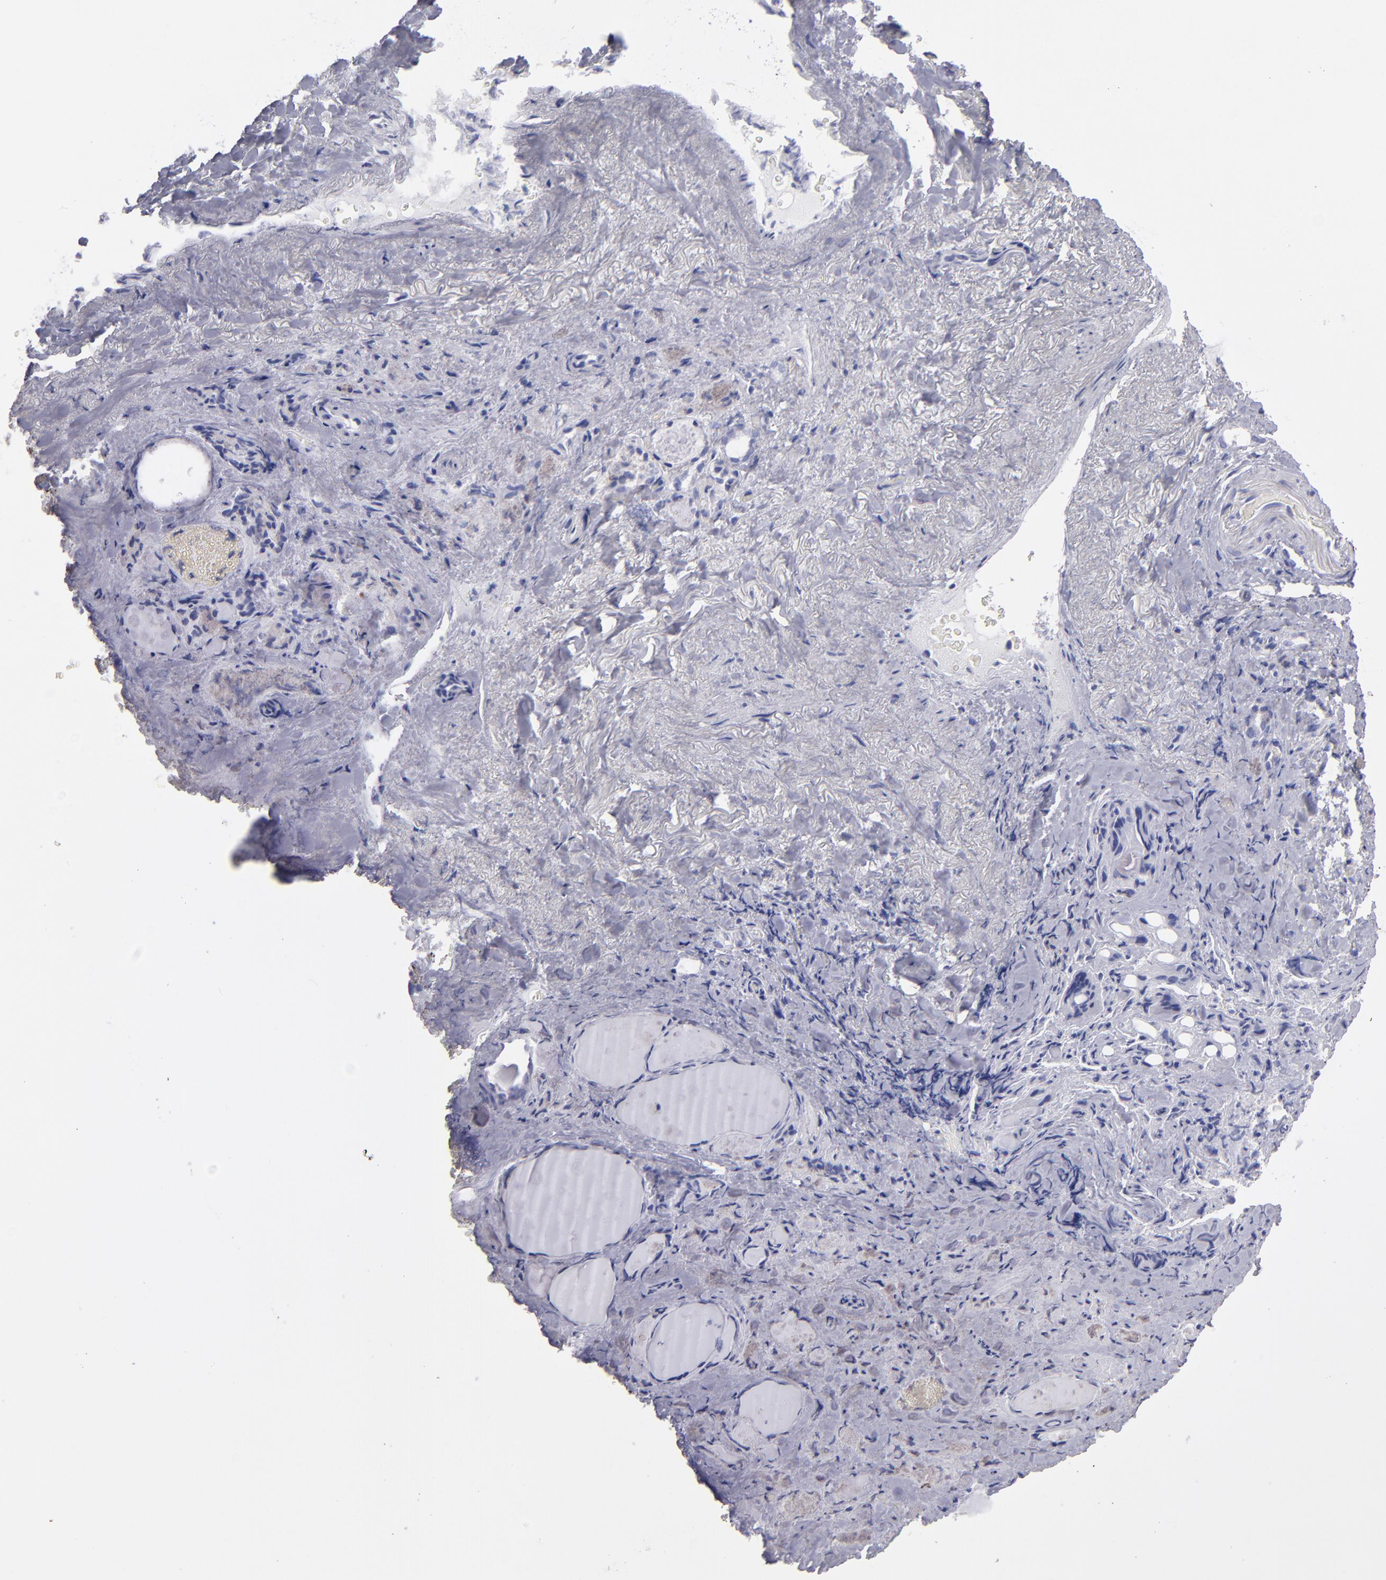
{"staining": {"intensity": "negative", "quantity": "none", "location": "none"}, "tissue": "thyroid gland", "cell_type": "Glandular cells", "image_type": "normal", "snomed": [{"axis": "morphology", "description": "Normal tissue, NOS"}, {"axis": "topography", "description": "Thyroid gland"}], "caption": "This is an immunohistochemistry histopathology image of unremarkable human thyroid gland. There is no positivity in glandular cells.", "gene": "MB", "patient": {"sex": "female", "age": 75}}